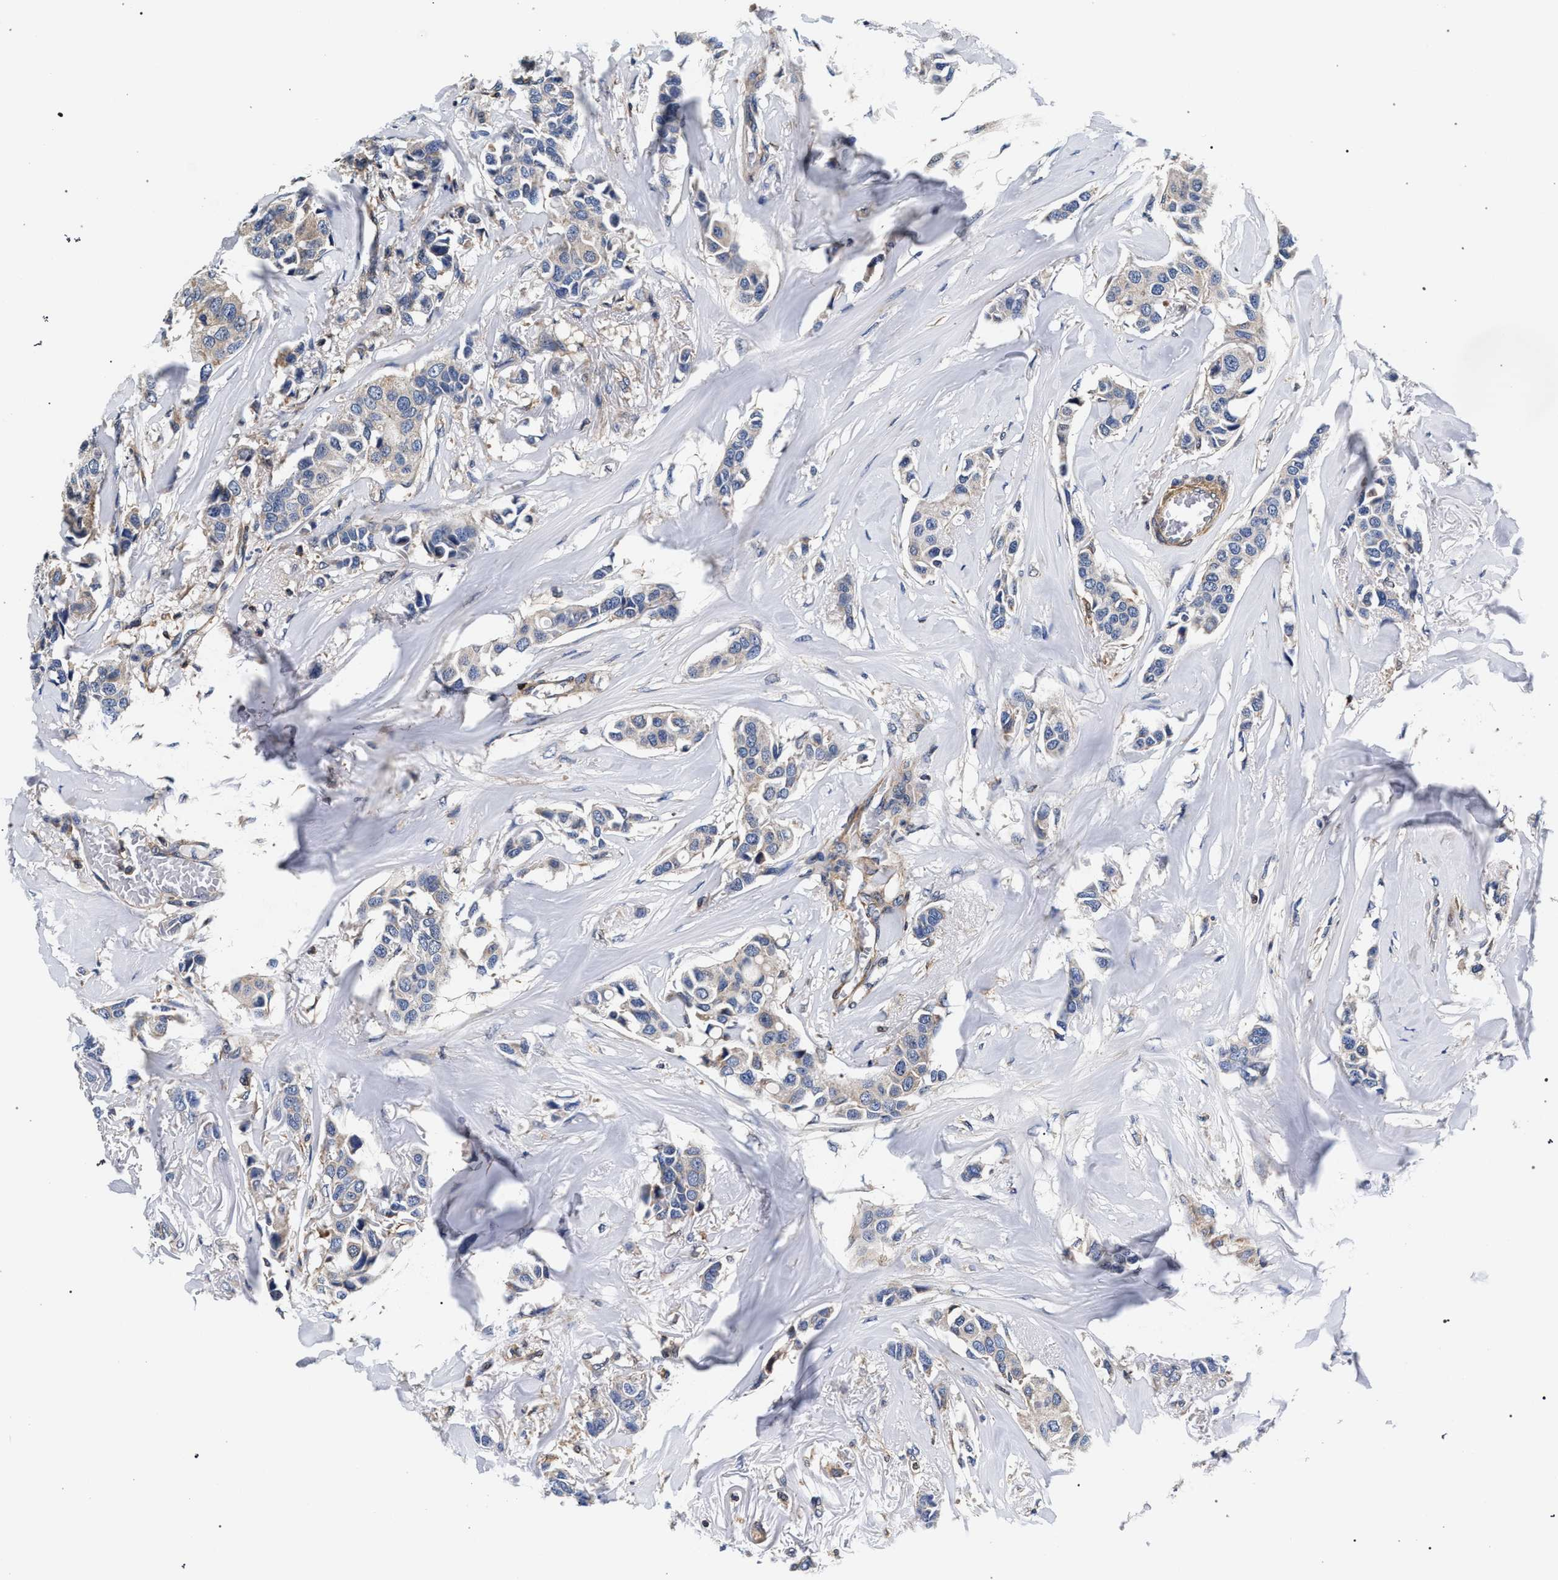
{"staining": {"intensity": "negative", "quantity": "none", "location": "none"}, "tissue": "breast cancer", "cell_type": "Tumor cells", "image_type": "cancer", "snomed": [{"axis": "morphology", "description": "Duct carcinoma"}, {"axis": "topography", "description": "Breast"}], "caption": "Immunohistochemistry photomicrograph of breast intraductal carcinoma stained for a protein (brown), which shows no expression in tumor cells. Brightfield microscopy of immunohistochemistry (IHC) stained with DAB (3,3'-diaminobenzidine) (brown) and hematoxylin (blue), captured at high magnification.", "gene": "LASP1", "patient": {"sex": "female", "age": 80}}